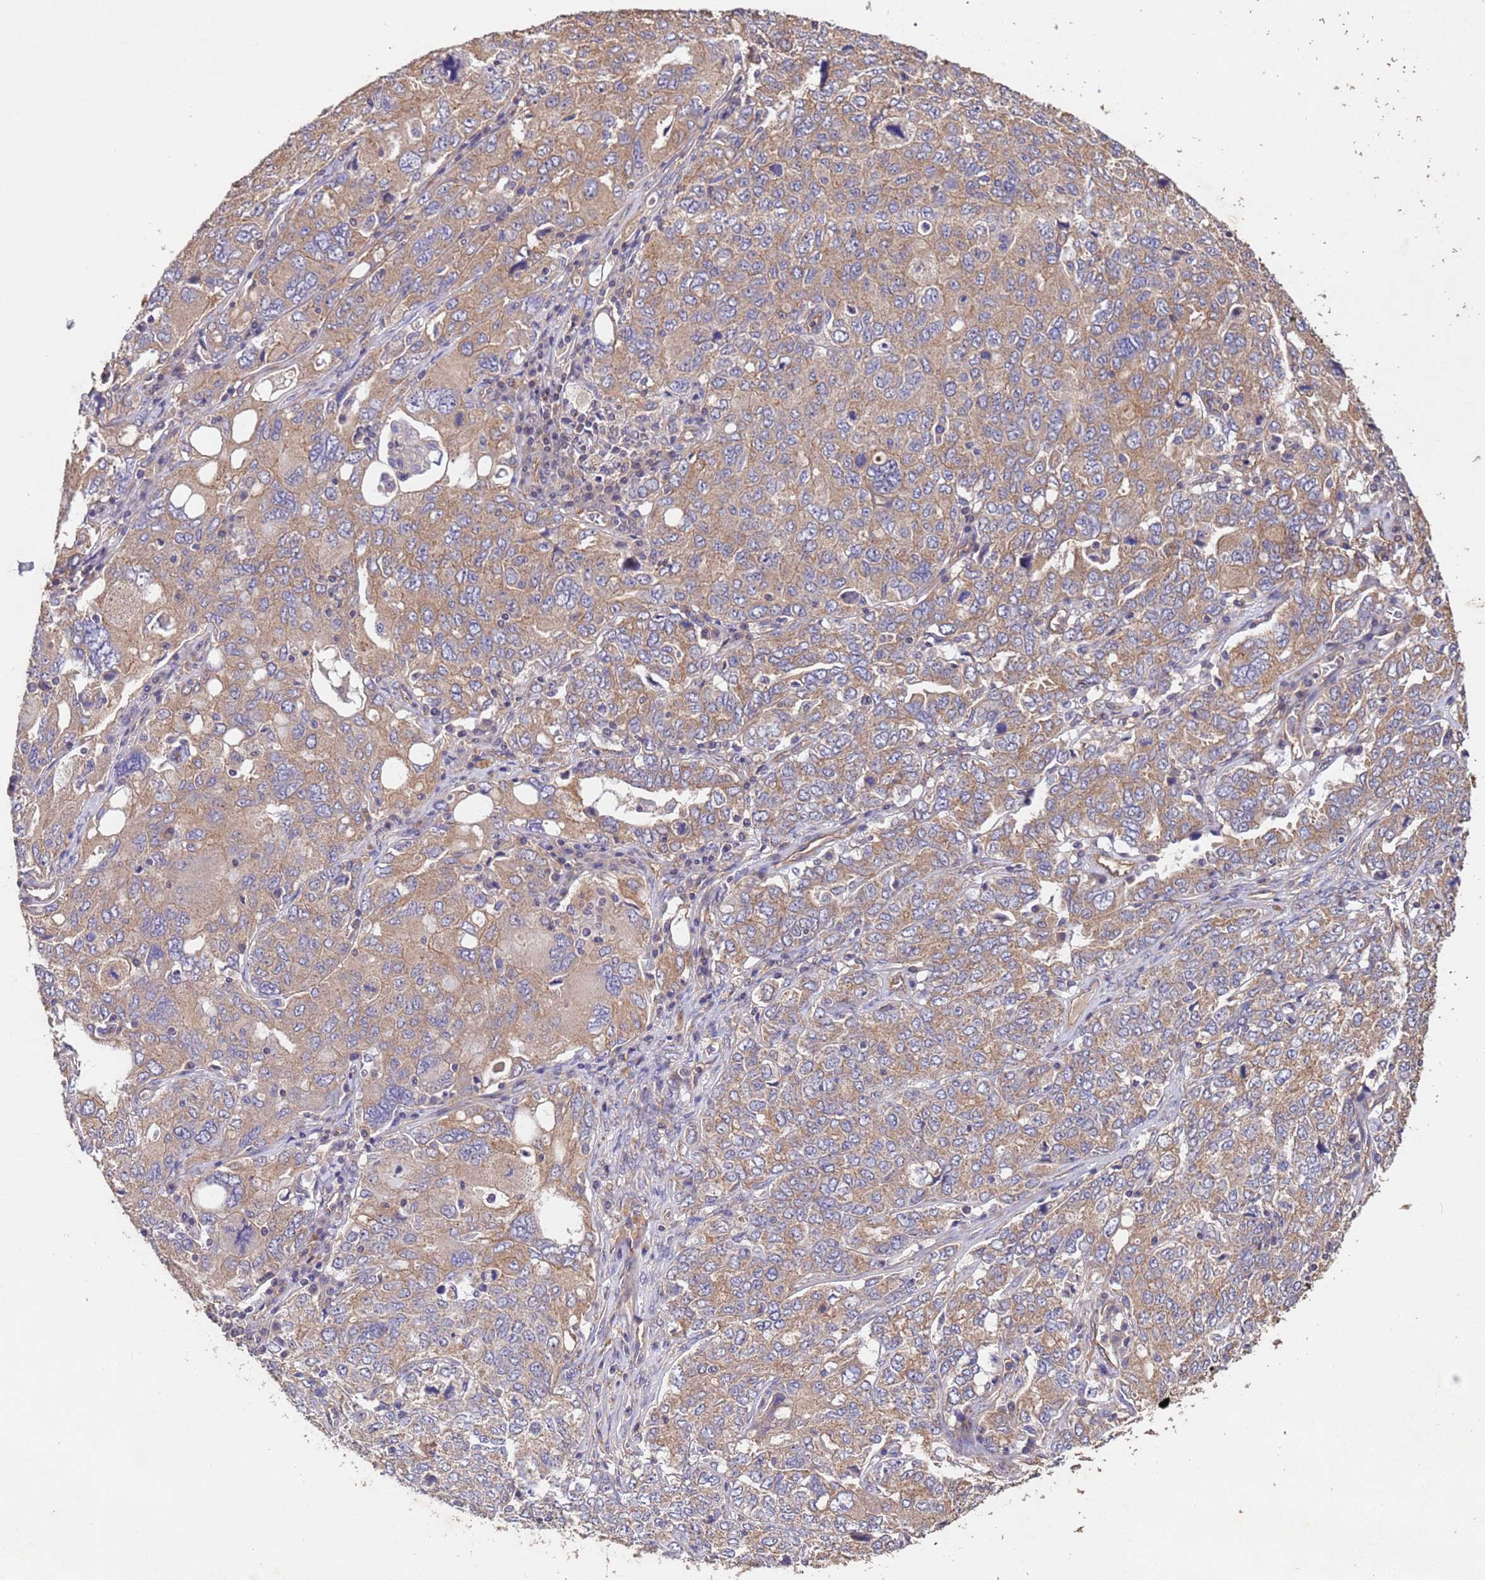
{"staining": {"intensity": "moderate", "quantity": ">75%", "location": "cytoplasmic/membranous"}, "tissue": "ovarian cancer", "cell_type": "Tumor cells", "image_type": "cancer", "snomed": [{"axis": "morphology", "description": "Carcinoma, endometroid"}, {"axis": "topography", "description": "Ovary"}], "caption": "Immunohistochemical staining of ovarian cancer displays moderate cytoplasmic/membranous protein expression in about >75% of tumor cells.", "gene": "MTX3", "patient": {"sex": "female", "age": 62}}